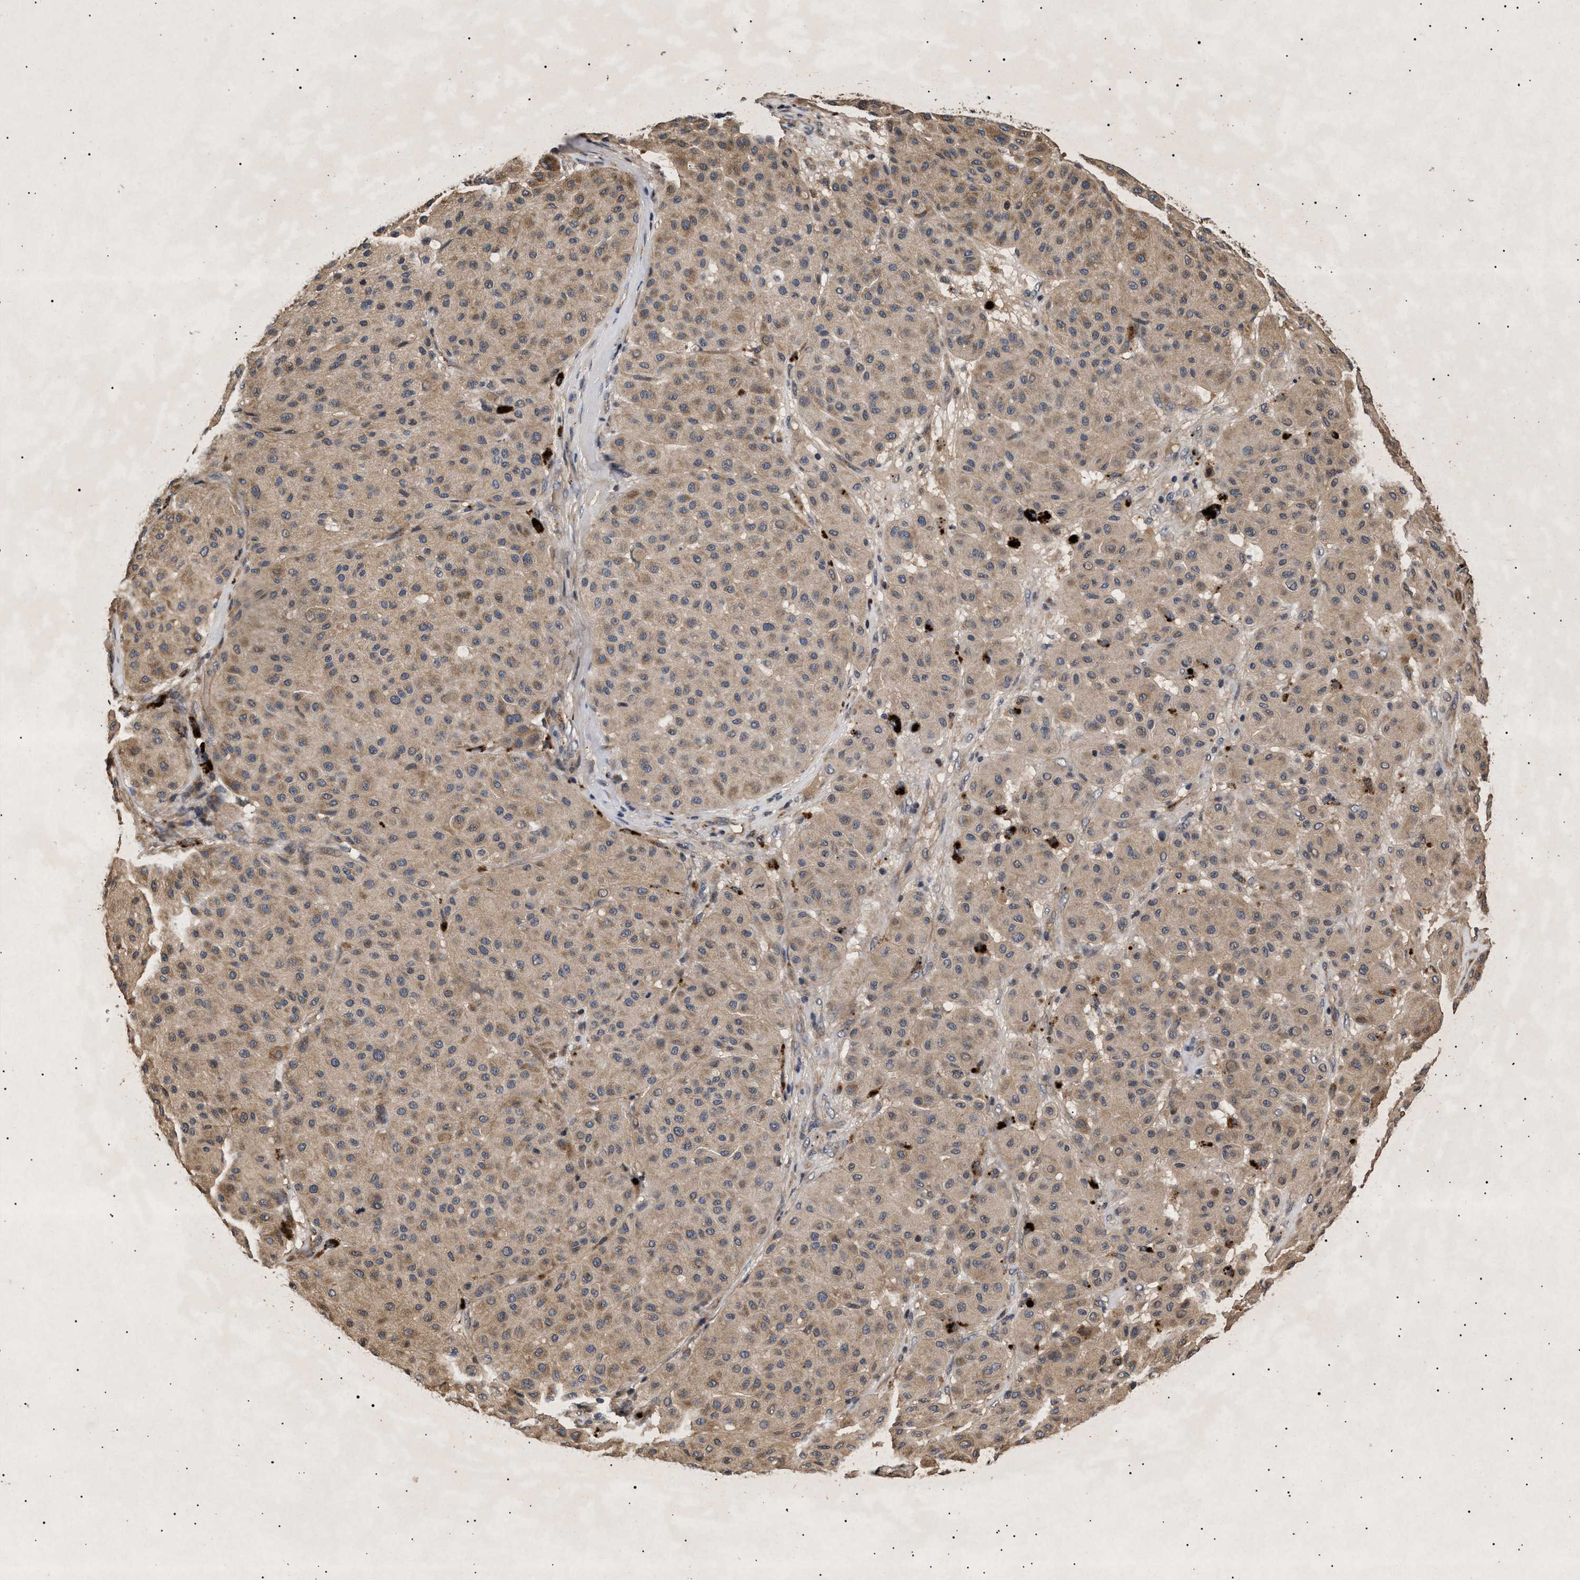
{"staining": {"intensity": "moderate", "quantity": ">75%", "location": "cytoplasmic/membranous"}, "tissue": "melanoma", "cell_type": "Tumor cells", "image_type": "cancer", "snomed": [{"axis": "morphology", "description": "Normal tissue, NOS"}, {"axis": "morphology", "description": "Malignant melanoma, Metastatic site"}, {"axis": "topography", "description": "Skin"}], "caption": "Human malignant melanoma (metastatic site) stained with a protein marker demonstrates moderate staining in tumor cells.", "gene": "ITGB5", "patient": {"sex": "male", "age": 41}}